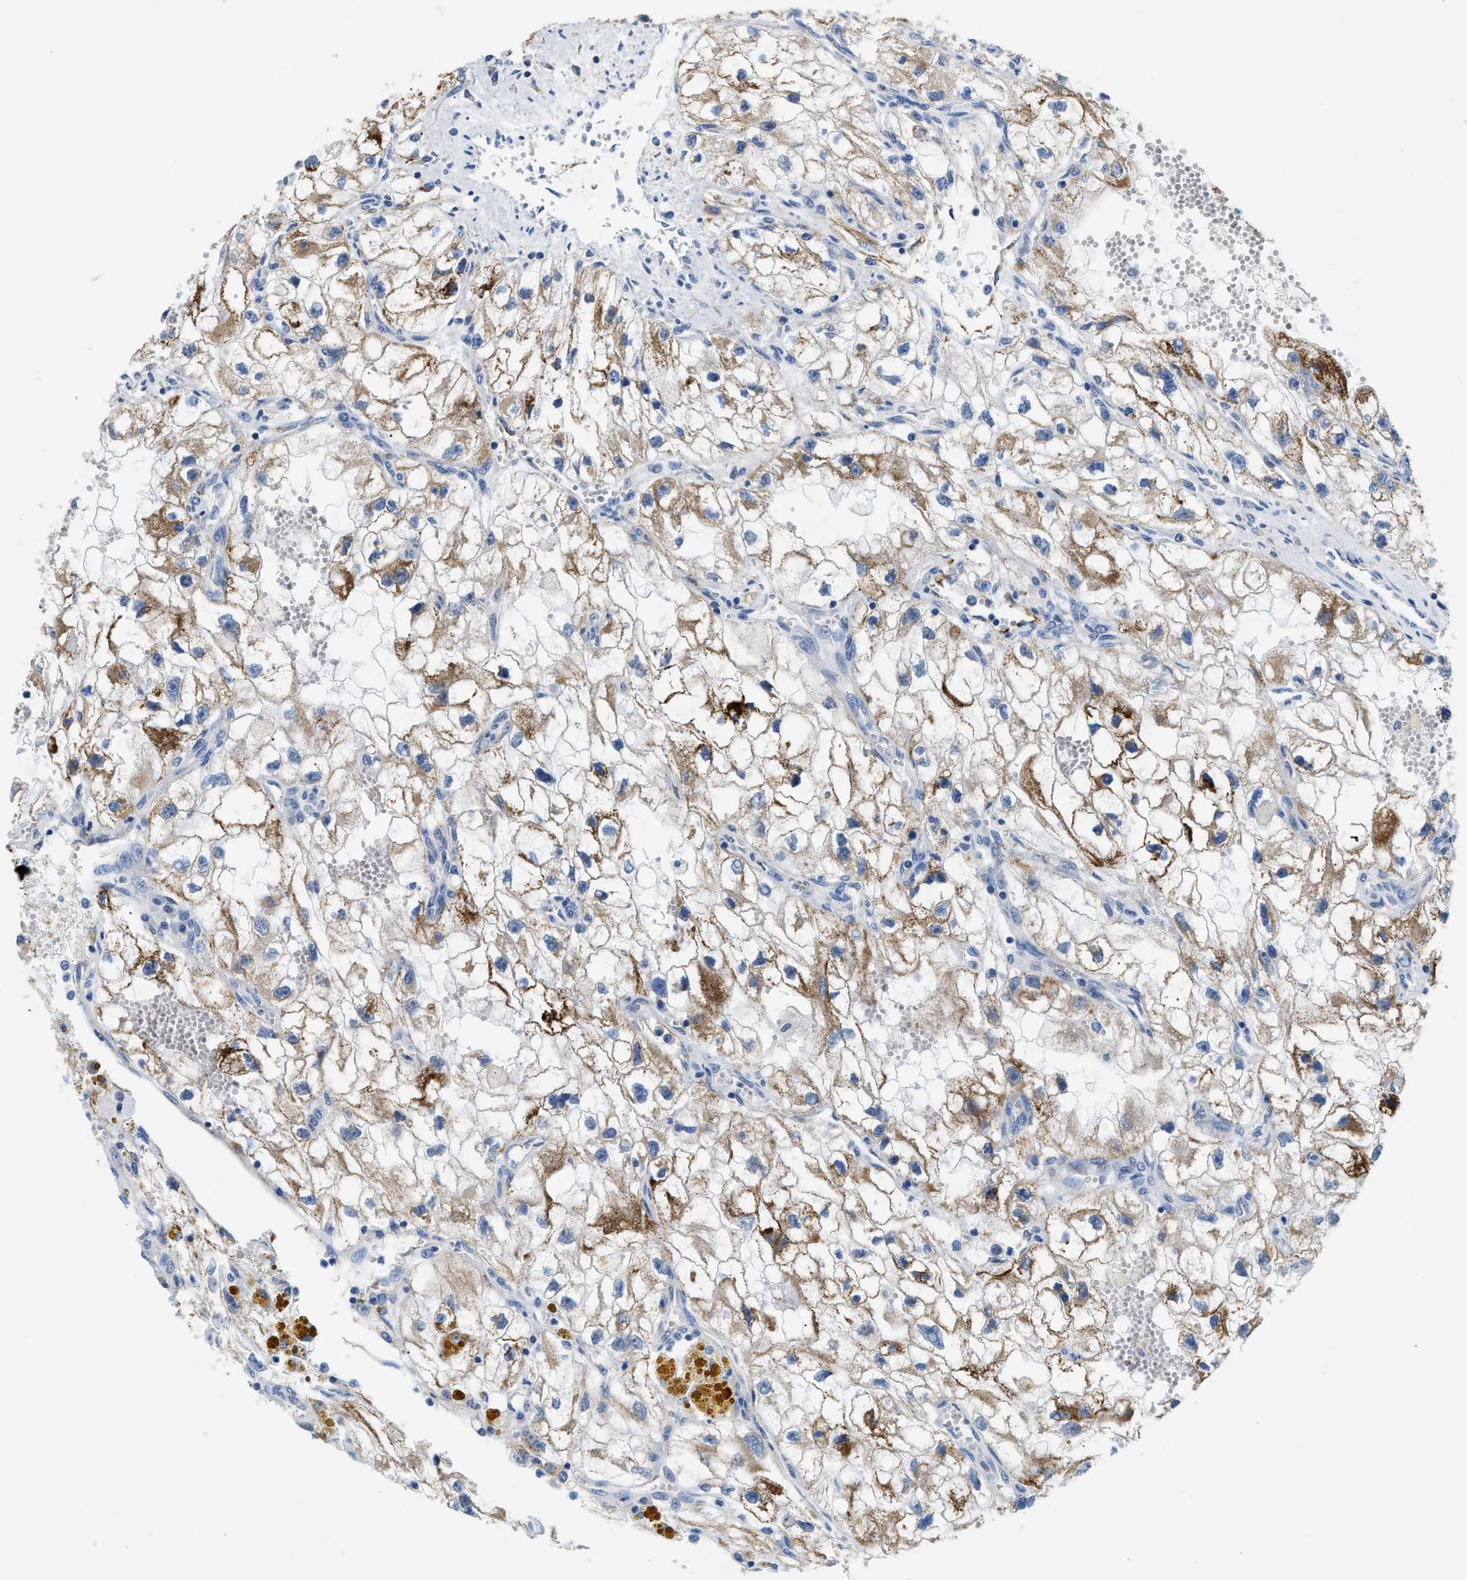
{"staining": {"intensity": "moderate", "quantity": "25%-75%", "location": "cytoplasmic/membranous"}, "tissue": "renal cancer", "cell_type": "Tumor cells", "image_type": "cancer", "snomed": [{"axis": "morphology", "description": "Adenocarcinoma, NOS"}, {"axis": "topography", "description": "Kidney"}], "caption": "Protein expression analysis of human renal cancer reveals moderate cytoplasmic/membranous positivity in about 25%-75% of tumor cells.", "gene": "CCM2", "patient": {"sex": "female", "age": 70}}